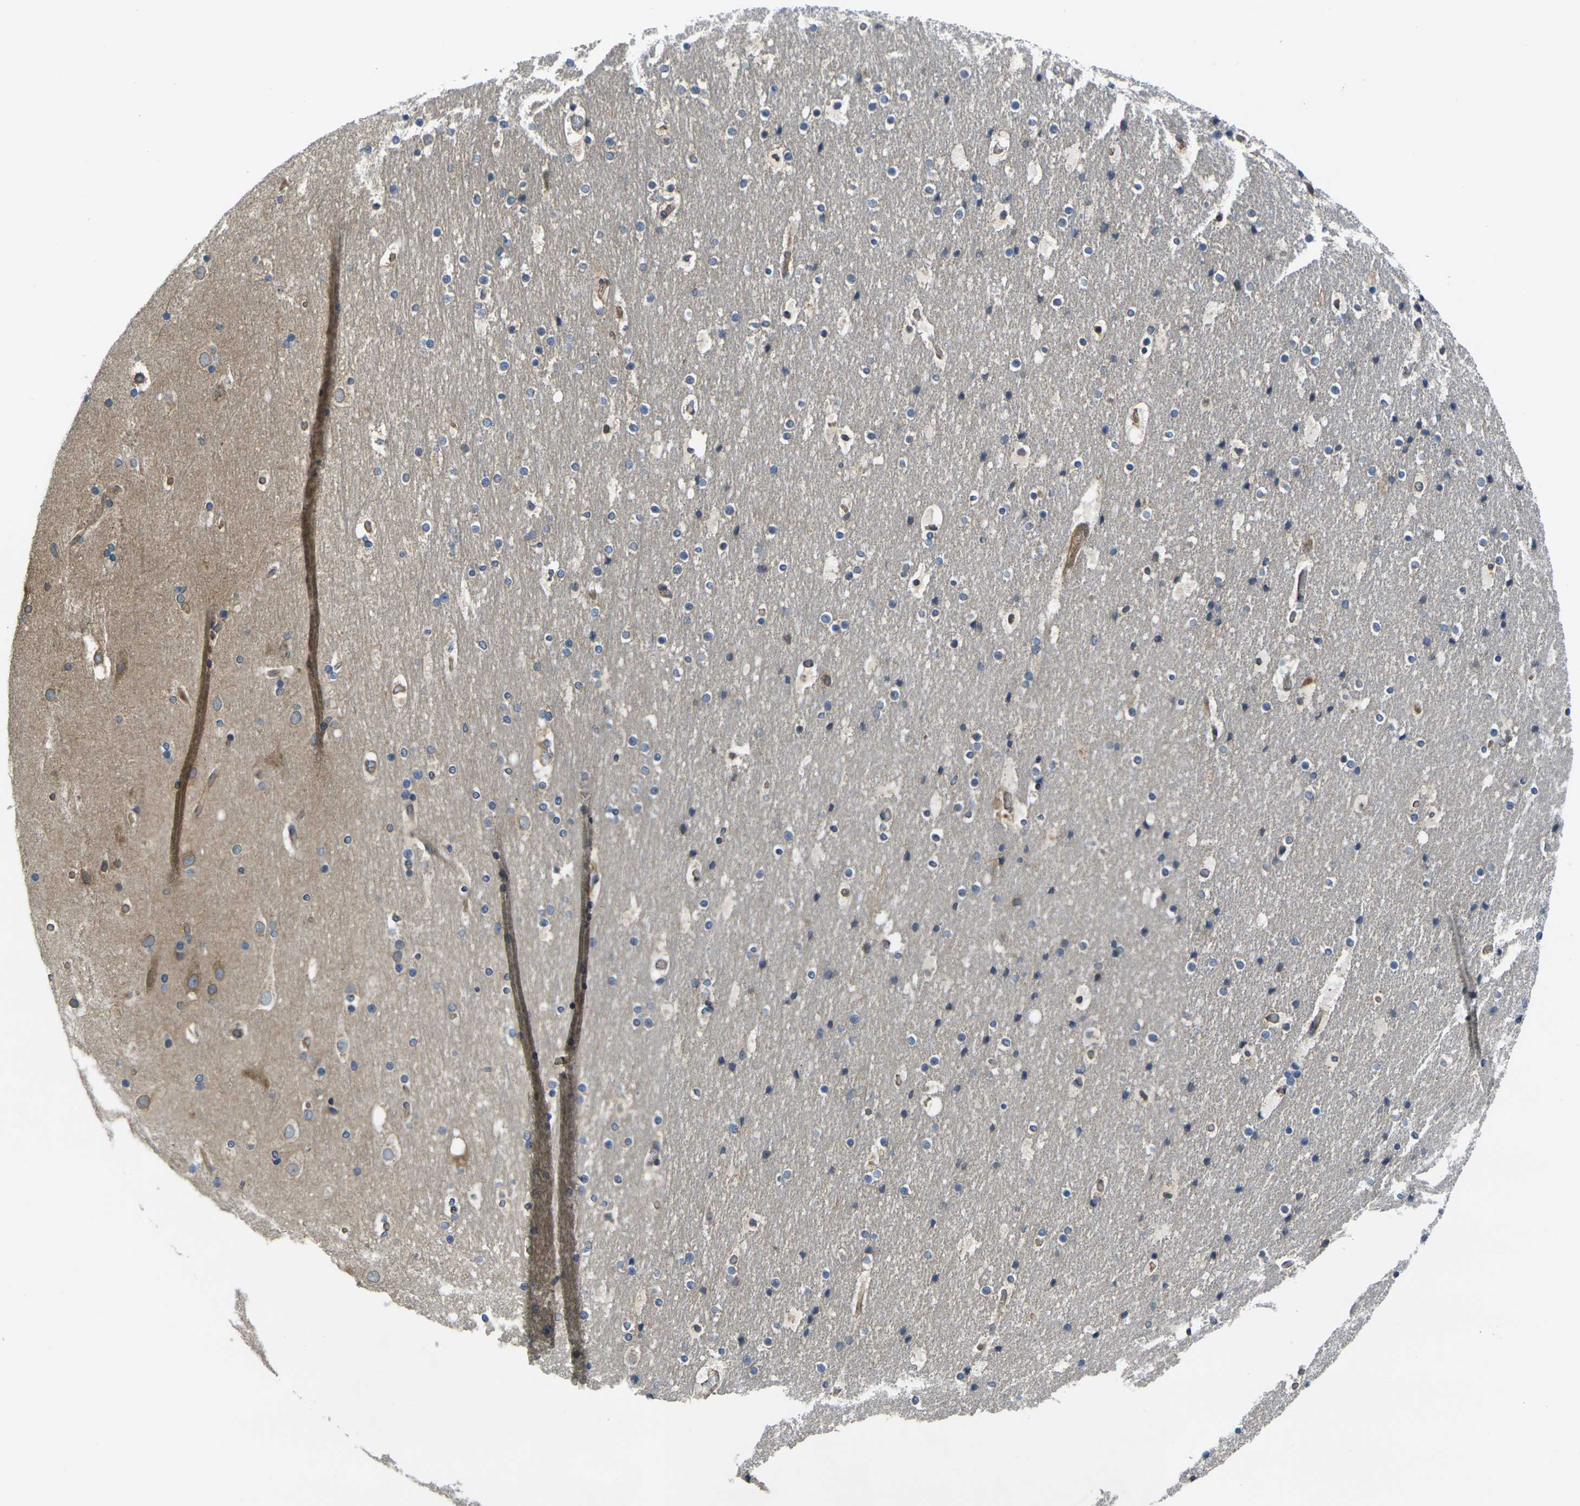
{"staining": {"intensity": "weak", "quantity": ">75%", "location": "cytoplasmic/membranous"}, "tissue": "cerebral cortex", "cell_type": "Endothelial cells", "image_type": "normal", "snomed": [{"axis": "morphology", "description": "Normal tissue, NOS"}, {"axis": "topography", "description": "Cerebral cortex"}], "caption": "Immunohistochemistry staining of unremarkable cerebral cortex, which displays low levels of weak cytoplasmic/membranous staining in about >75% of endothelial cells indicating weak cytoplasmic/membranous protein expression. The staining was performed using DAB (brown) for protein detection and nuclei were counterstained in hematoxylin (blue).", "gene": "FZD1", "patient": {"sex": "male", "age": 57}}